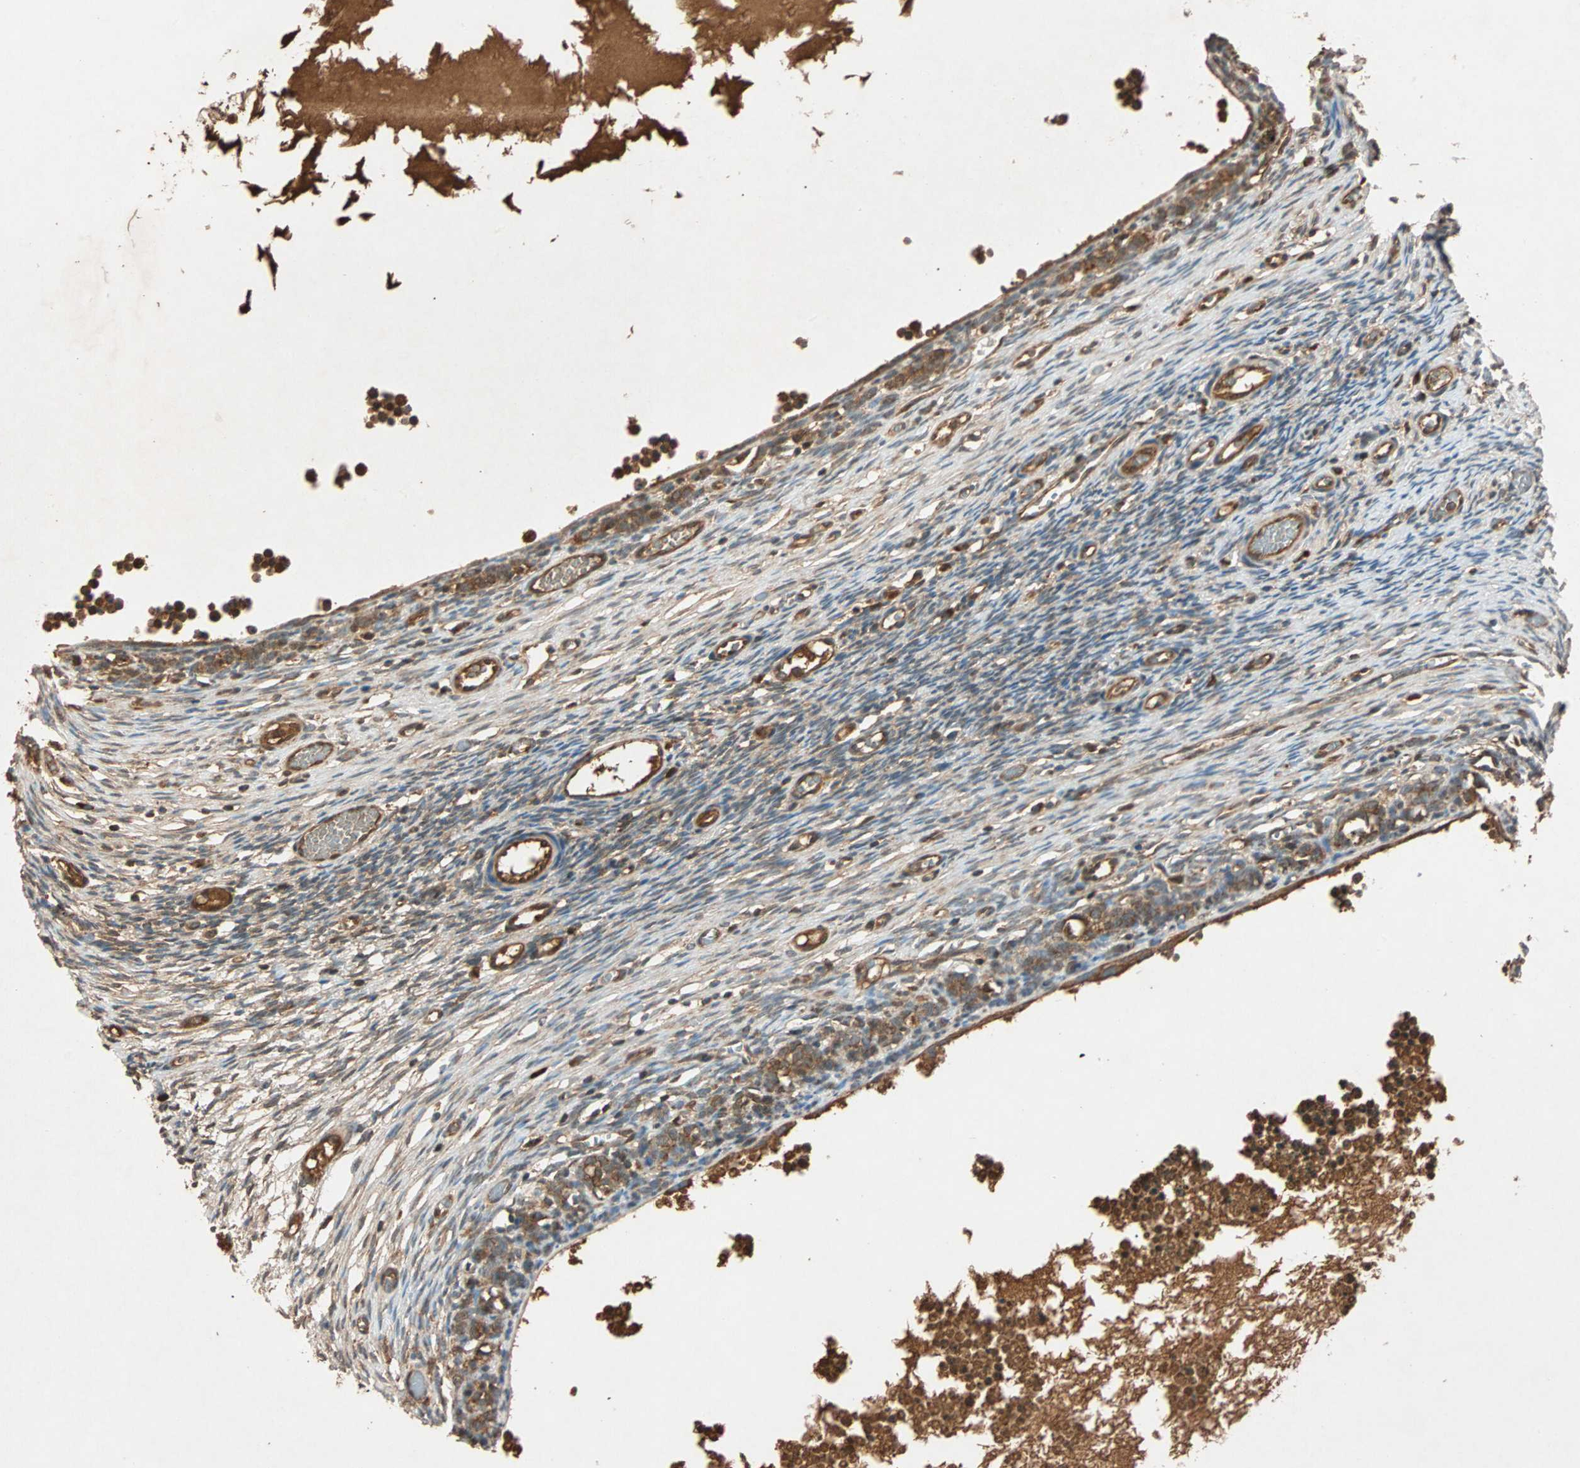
{"staining": {"intensity": "moderate", "quantity": ">75%", "location": "cytoplasmic/membranous"}, "tissue": "ovary", "cell_type": "Ovarian stroma cells", "image_type": "normal", "snomed": [{"axis": "morphology", "description": "Normal tissue, NOS"}, {"axis": "topography", "description": "Ovary"}], "caption": "Brown immunohistochemical staining in benign ovary demonstrates moderate cytoplasmic/membranous expression in approximately >75% of ovarian stroma cells.", "gene": "MAPK1", "patient": {"sex": "female", "age": 35}}